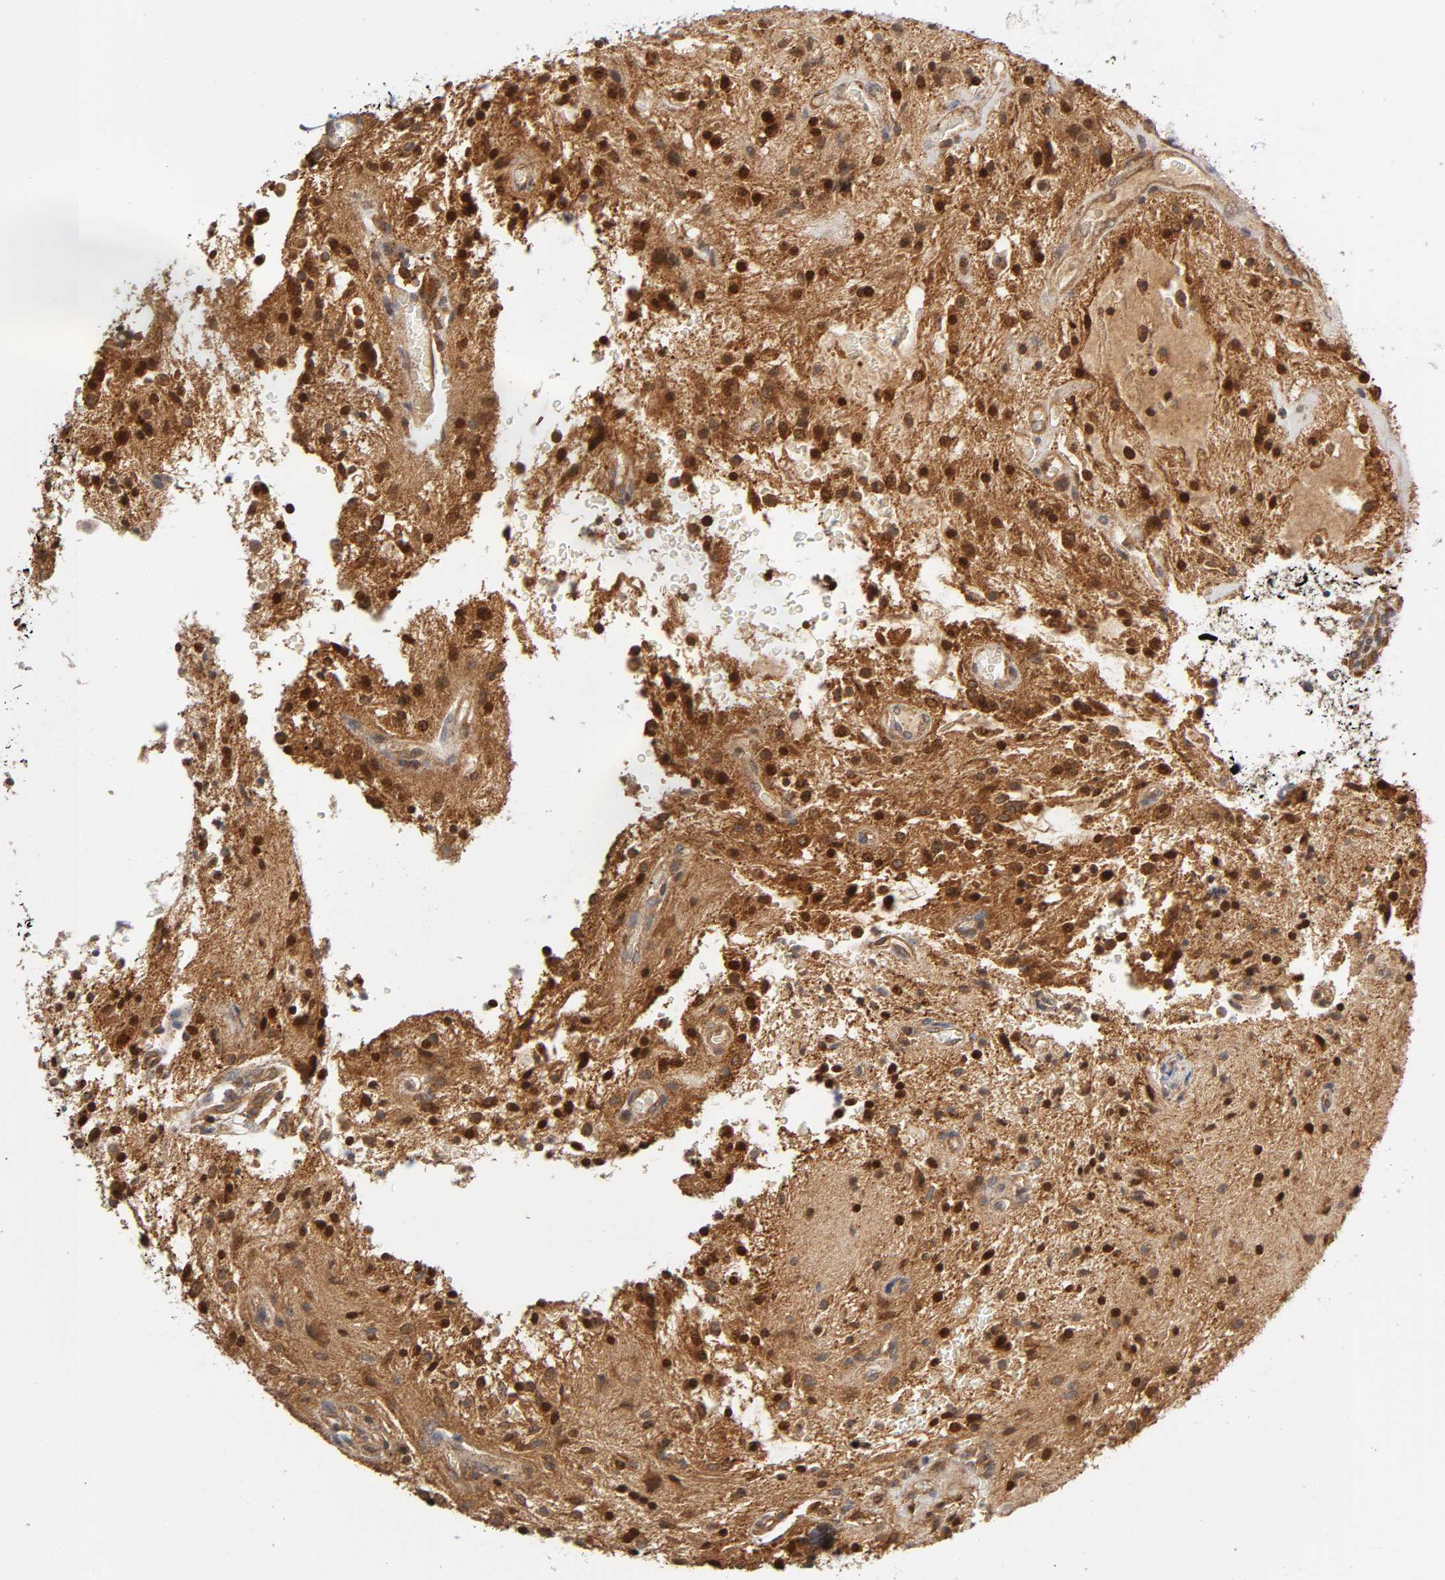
{"staining": {"intensity": "moderate", "quantity": ">75%", "location": "nuclear"}, "tissue": "glioma", "cell_type": "Tumor cells", "image_type": "cancer", "snomed": [{"axis": "morphology", "description": "Glioma, malignant, NOS"}, {"axis": "topography", "description": "Cerebellum"}], "caption": "Glioma (malignant) was stained to show a protein in brown. There is medium levels of moderate nuclear expression in about >75% of tumor cells.", "gene": "PAFAH1B1", "patient": {"sex": "female", "age": 10}}